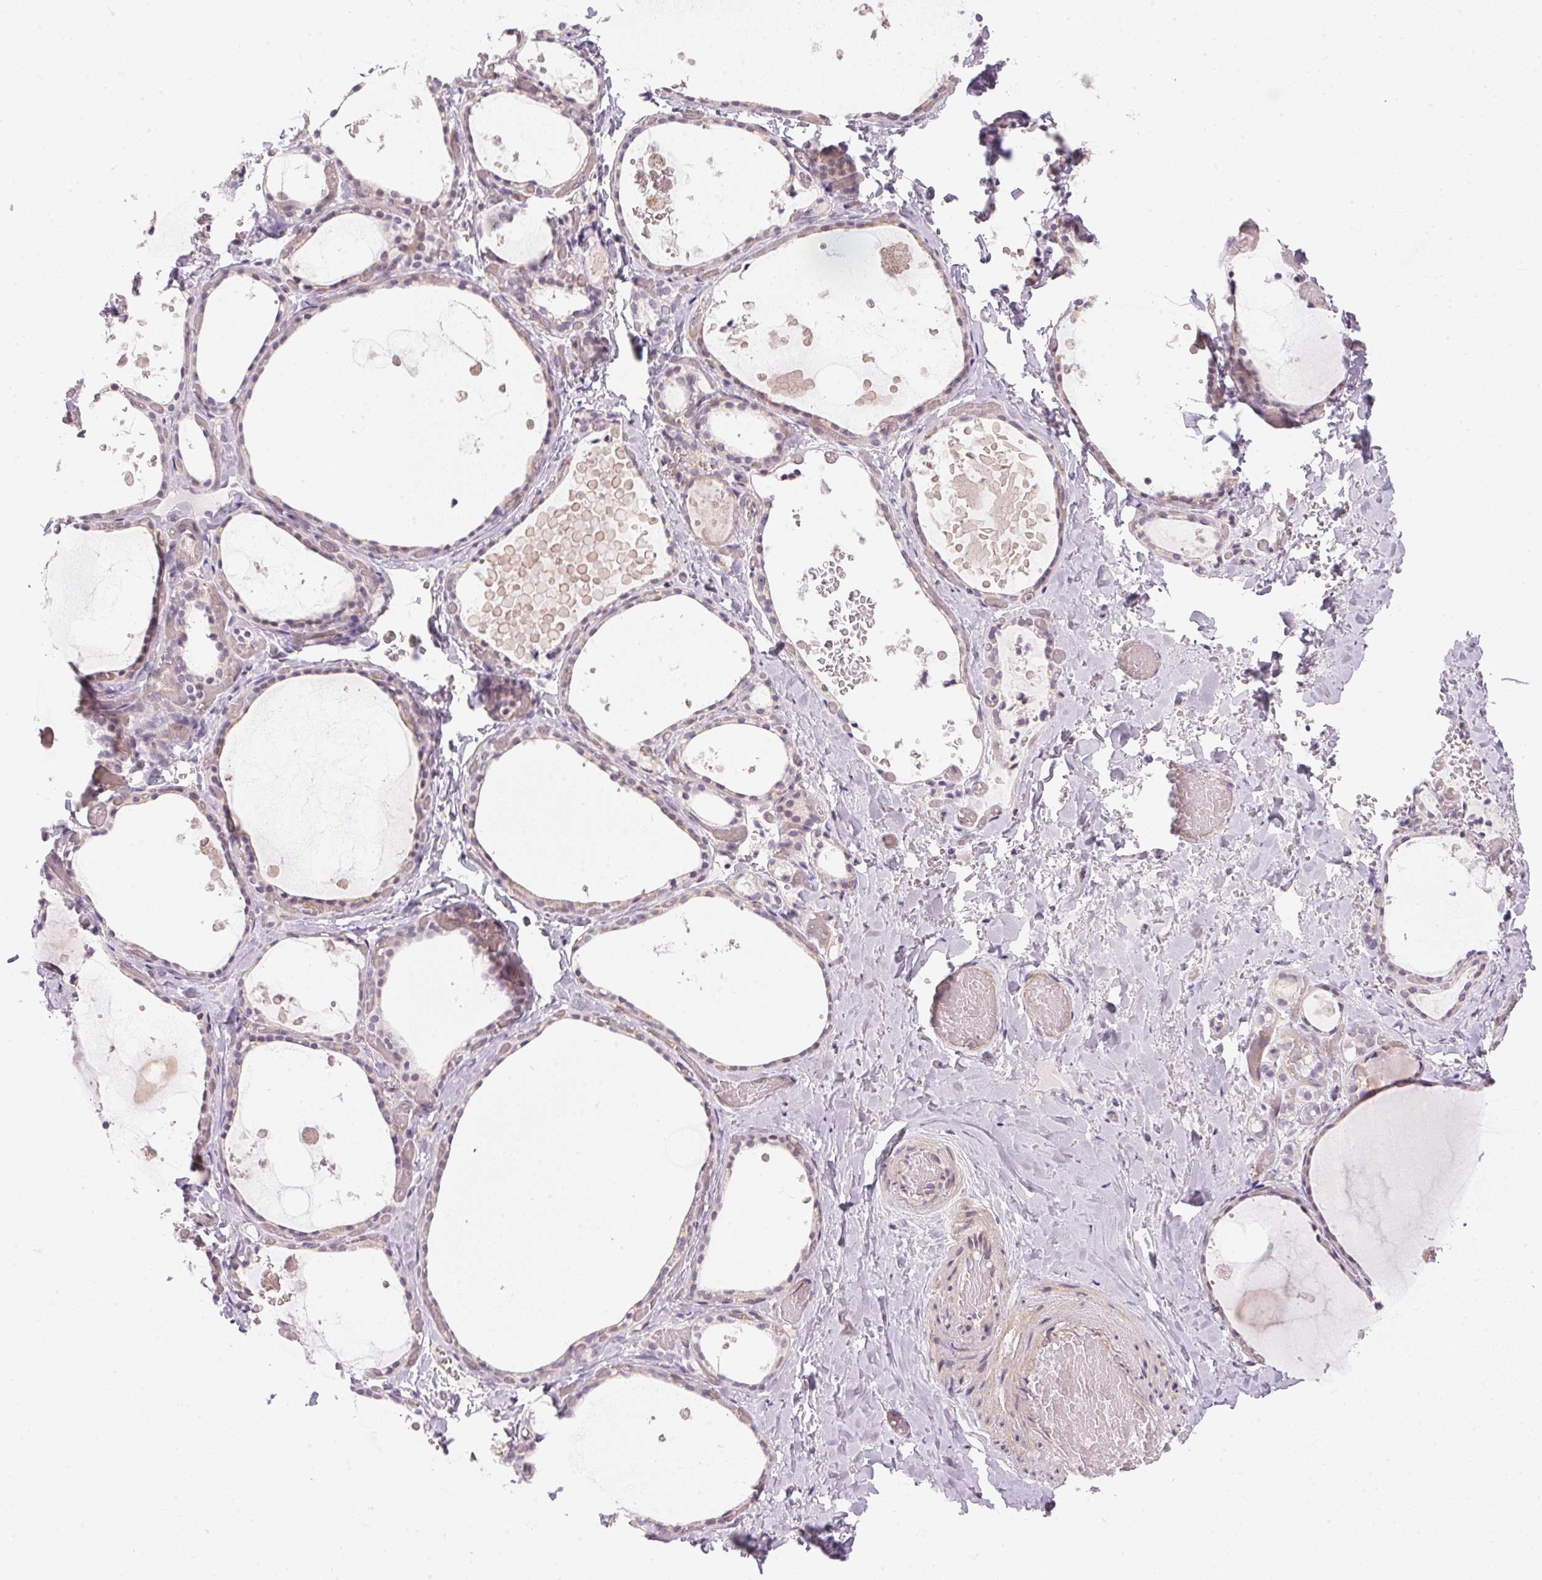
{"staining": {"intensity": "negative", "quantity": "none", "location": "none"}, "tissue": "thyroid gland", "cell_type": "Glandular cells", "image_type": "normal", "snomed": [{"axis": "morphology", "description": "Normal tissue, NOS"}, {"axis": "topography", "description": "Thyroid gland"}], "caption": "Immunohistochemical staining of unremarkable thyroid gland exhibits no significant staining in glandular cells.", "gene": "GDAP1L1", "patient": {"sex": "female", "age": 56}}